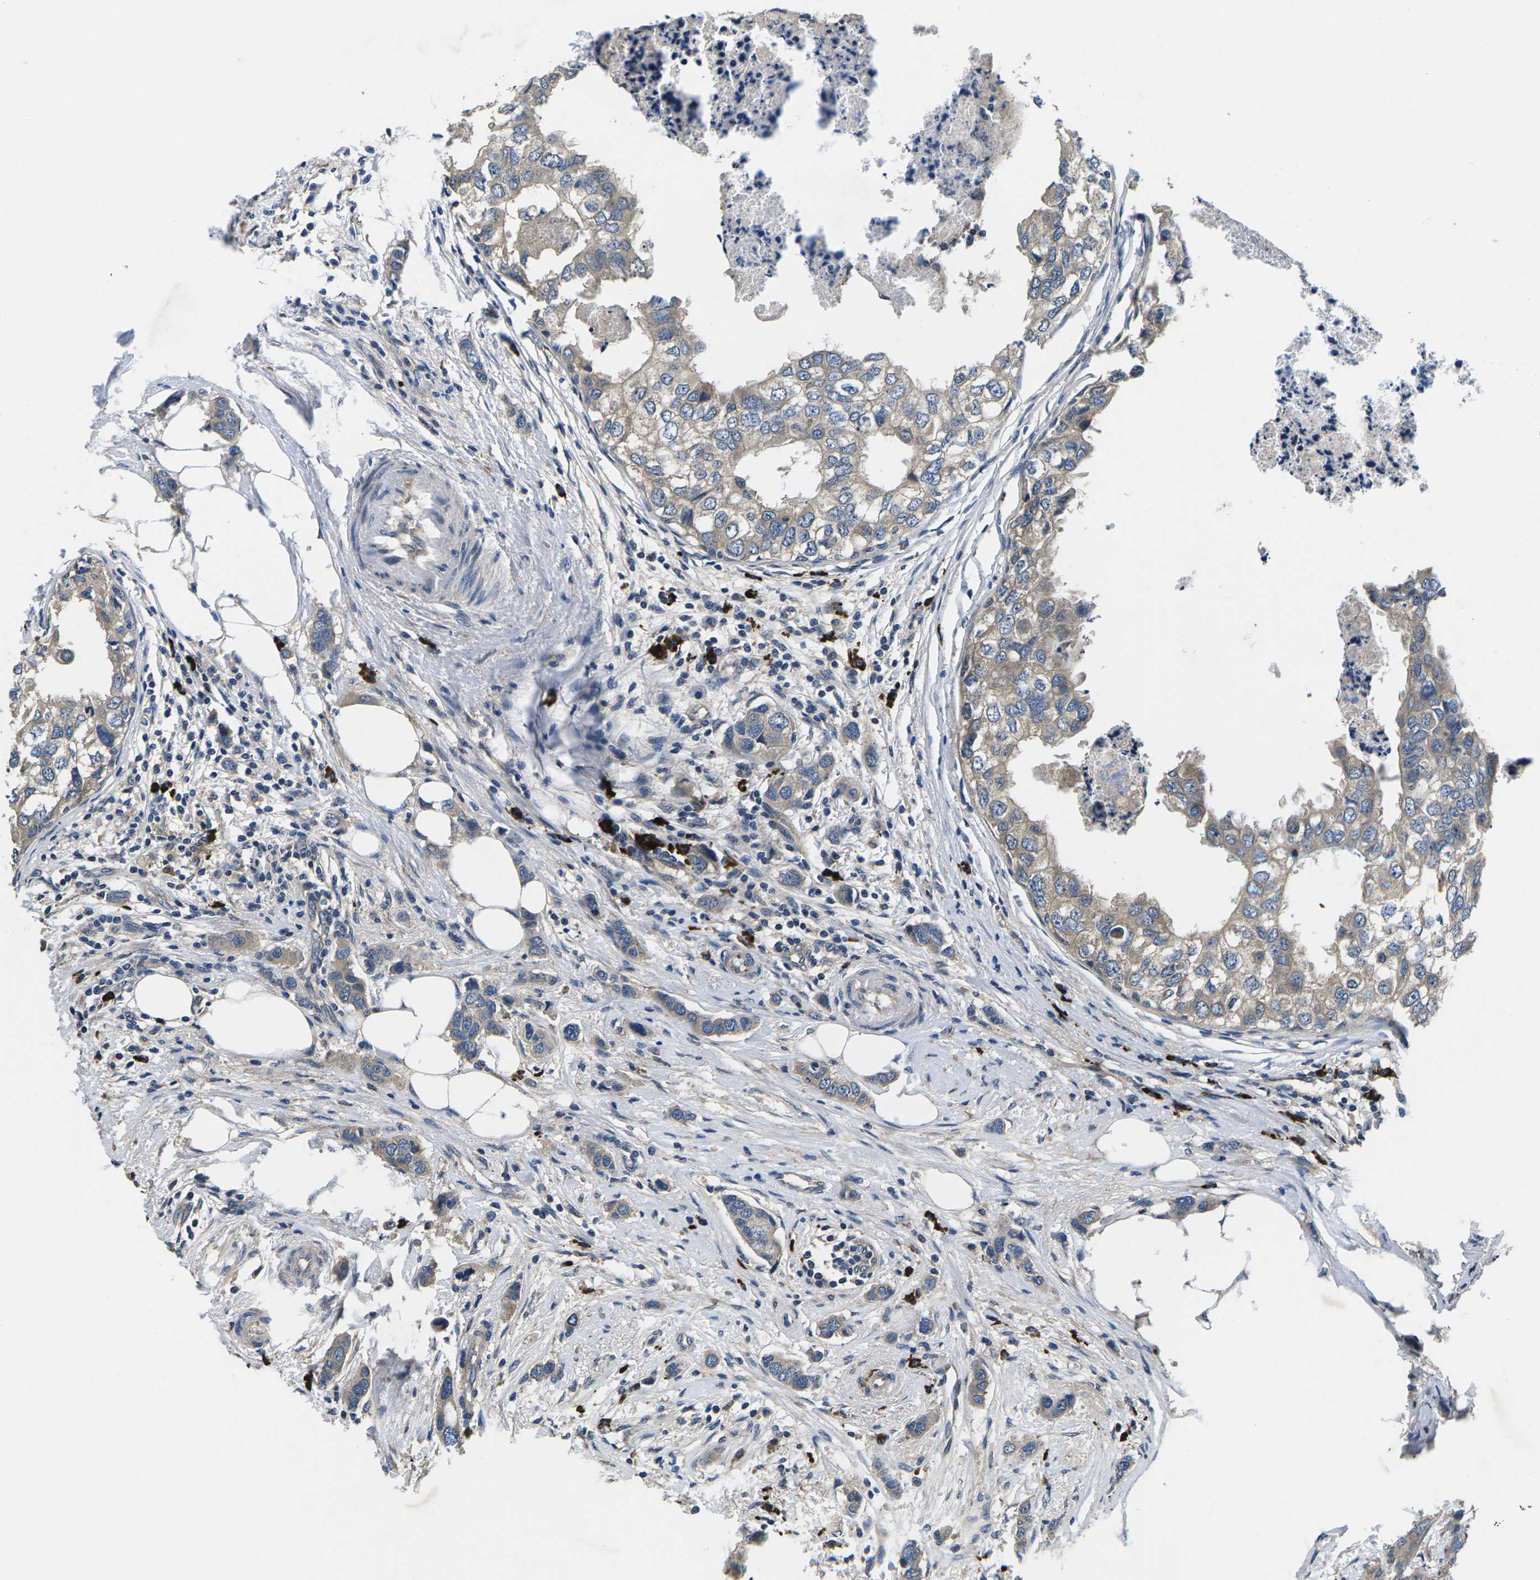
{"staining": {"intensity": "weak", "quantity": ">75%", "location": "cytoplasmic/membranous"}, "tissue": "breast cancer", "cell_type": "Tumor cells", "image_type": "cancer", "snomed": [{"axis": "morphology", "description": "Duct carcinoma"}, {"axis": "topography", "description": "Breast"}], "caption": "Weak cytoplasmic/membranous expression for a protein is identified in about >75% of tumor cells of intraductal carcinoma (breast) using immunohistochemistry.", "gene": "PLCE1", "patient": {"sex": "female", "age": 50}}